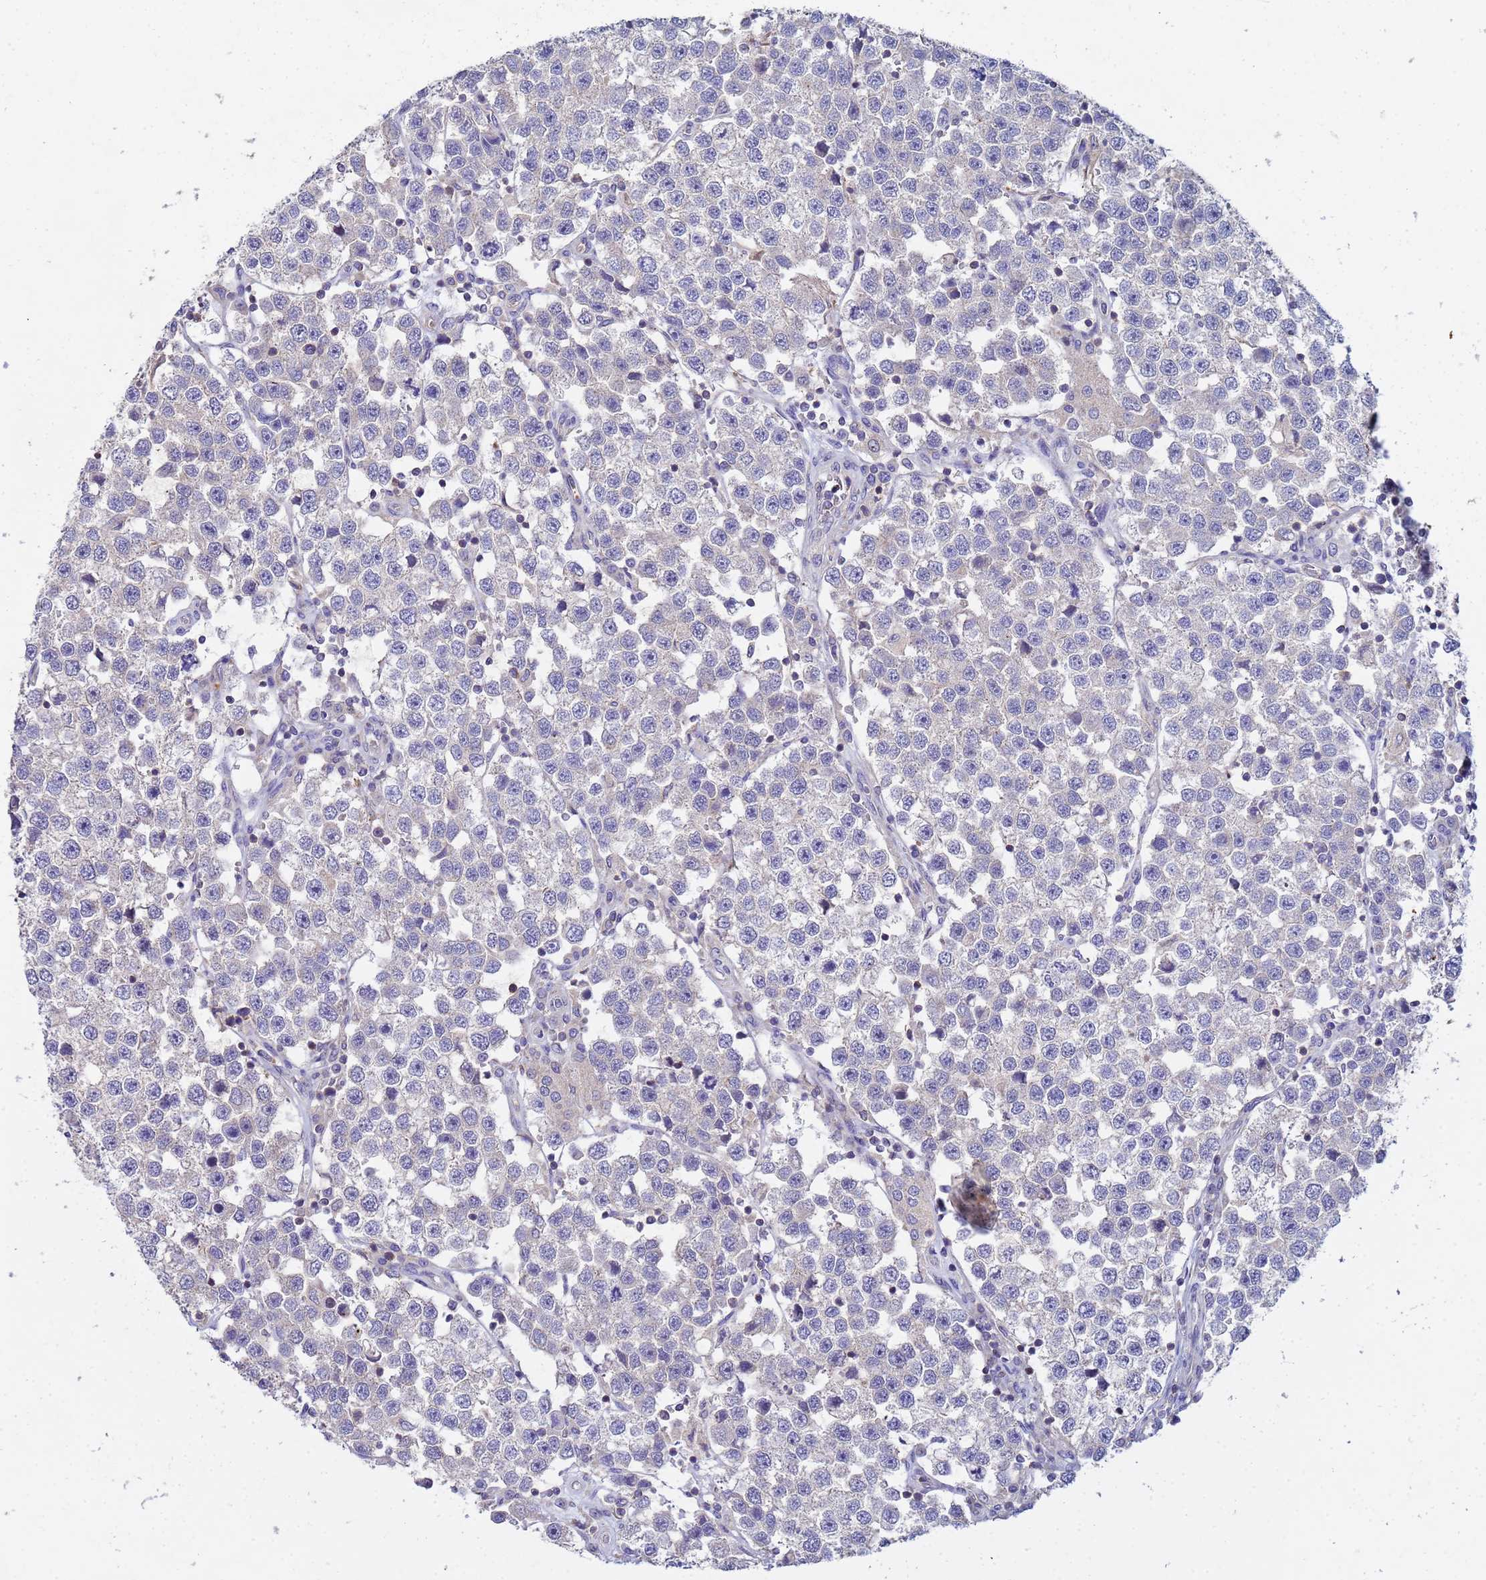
{"staining": {"intensity": "negative", "quantity": "none", "location": "none"}, "tissue": "testis cancer", "cell_type": "Tumor cells", "image_type": "cancer", "snomed": [{"axis": "morphology", "description": "Seminoma, NOS"}, {"axis": "topography", "description": "Testis"}], "caption": "A histopathology image of human seminoma (testis) is negative for staining in tumor cells.", "gene": "CDC34", "patient": {"sex": "male", "age": 37}}